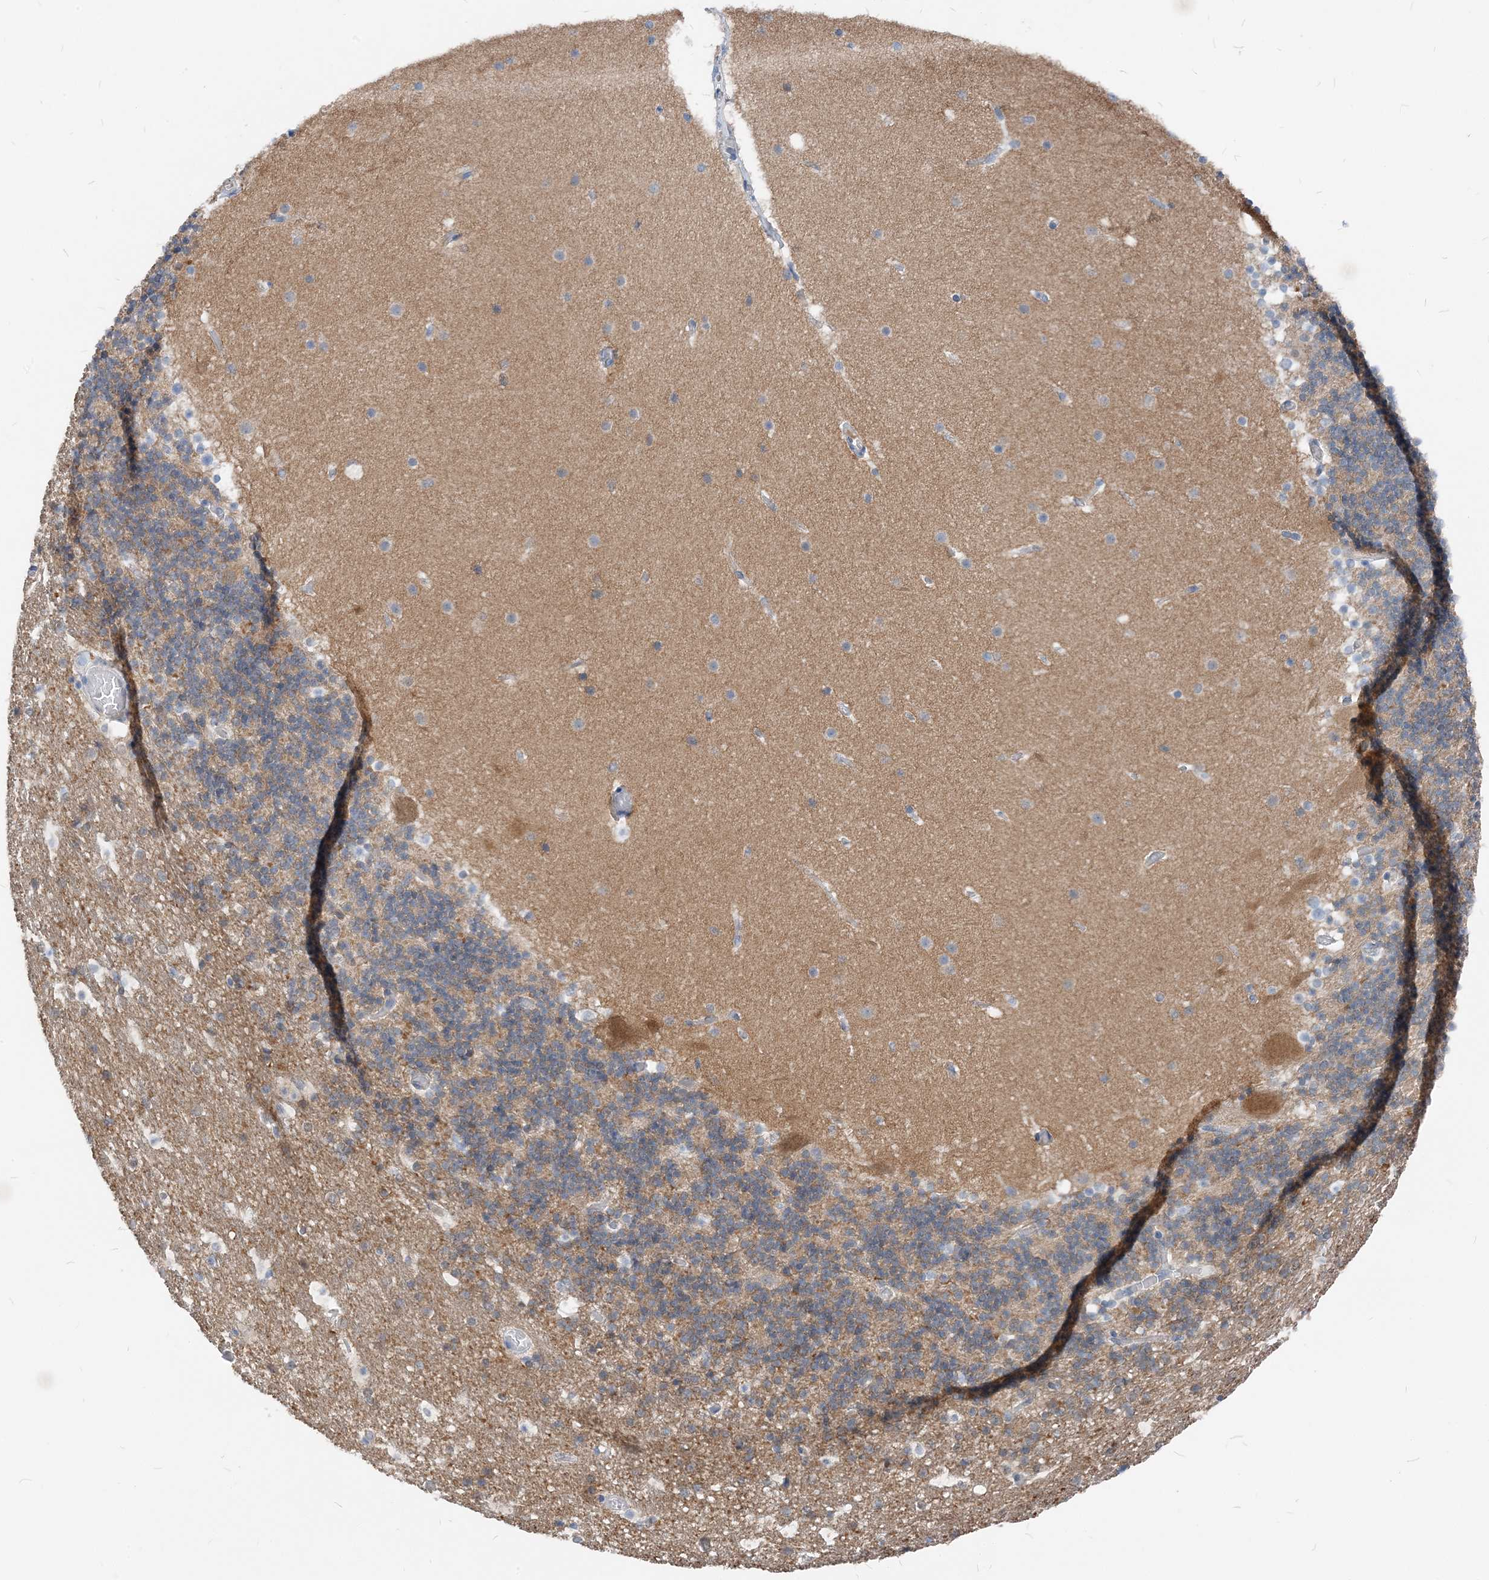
{"staining": {"intensity": "weak", "quantity": "25%-75%", "location": "cytoplasmic/membranous"}, "tissue": "cerebellum", "cell_type": "Cells in granular layer", "image_type": "normal", "snomed": [{"axis": "morphology", "description": "Normal tissue, NOS"}, {"axis": "topography", "description": "Cerebellum"}], "caption": "Immunohistochemical staining of unremarkable human cerebellum demonstrates 25%-75% levels of weak cytoplasmic/membranous protein staining in about 25%-75% of cells in granular layer. The staining is performed using DAB brown chromogen to label protein expression. The nuclei are counter-stained blue using hematoxylin.", "gene": "NCOA7", "patient": {"sex": "male", "age": 57}}